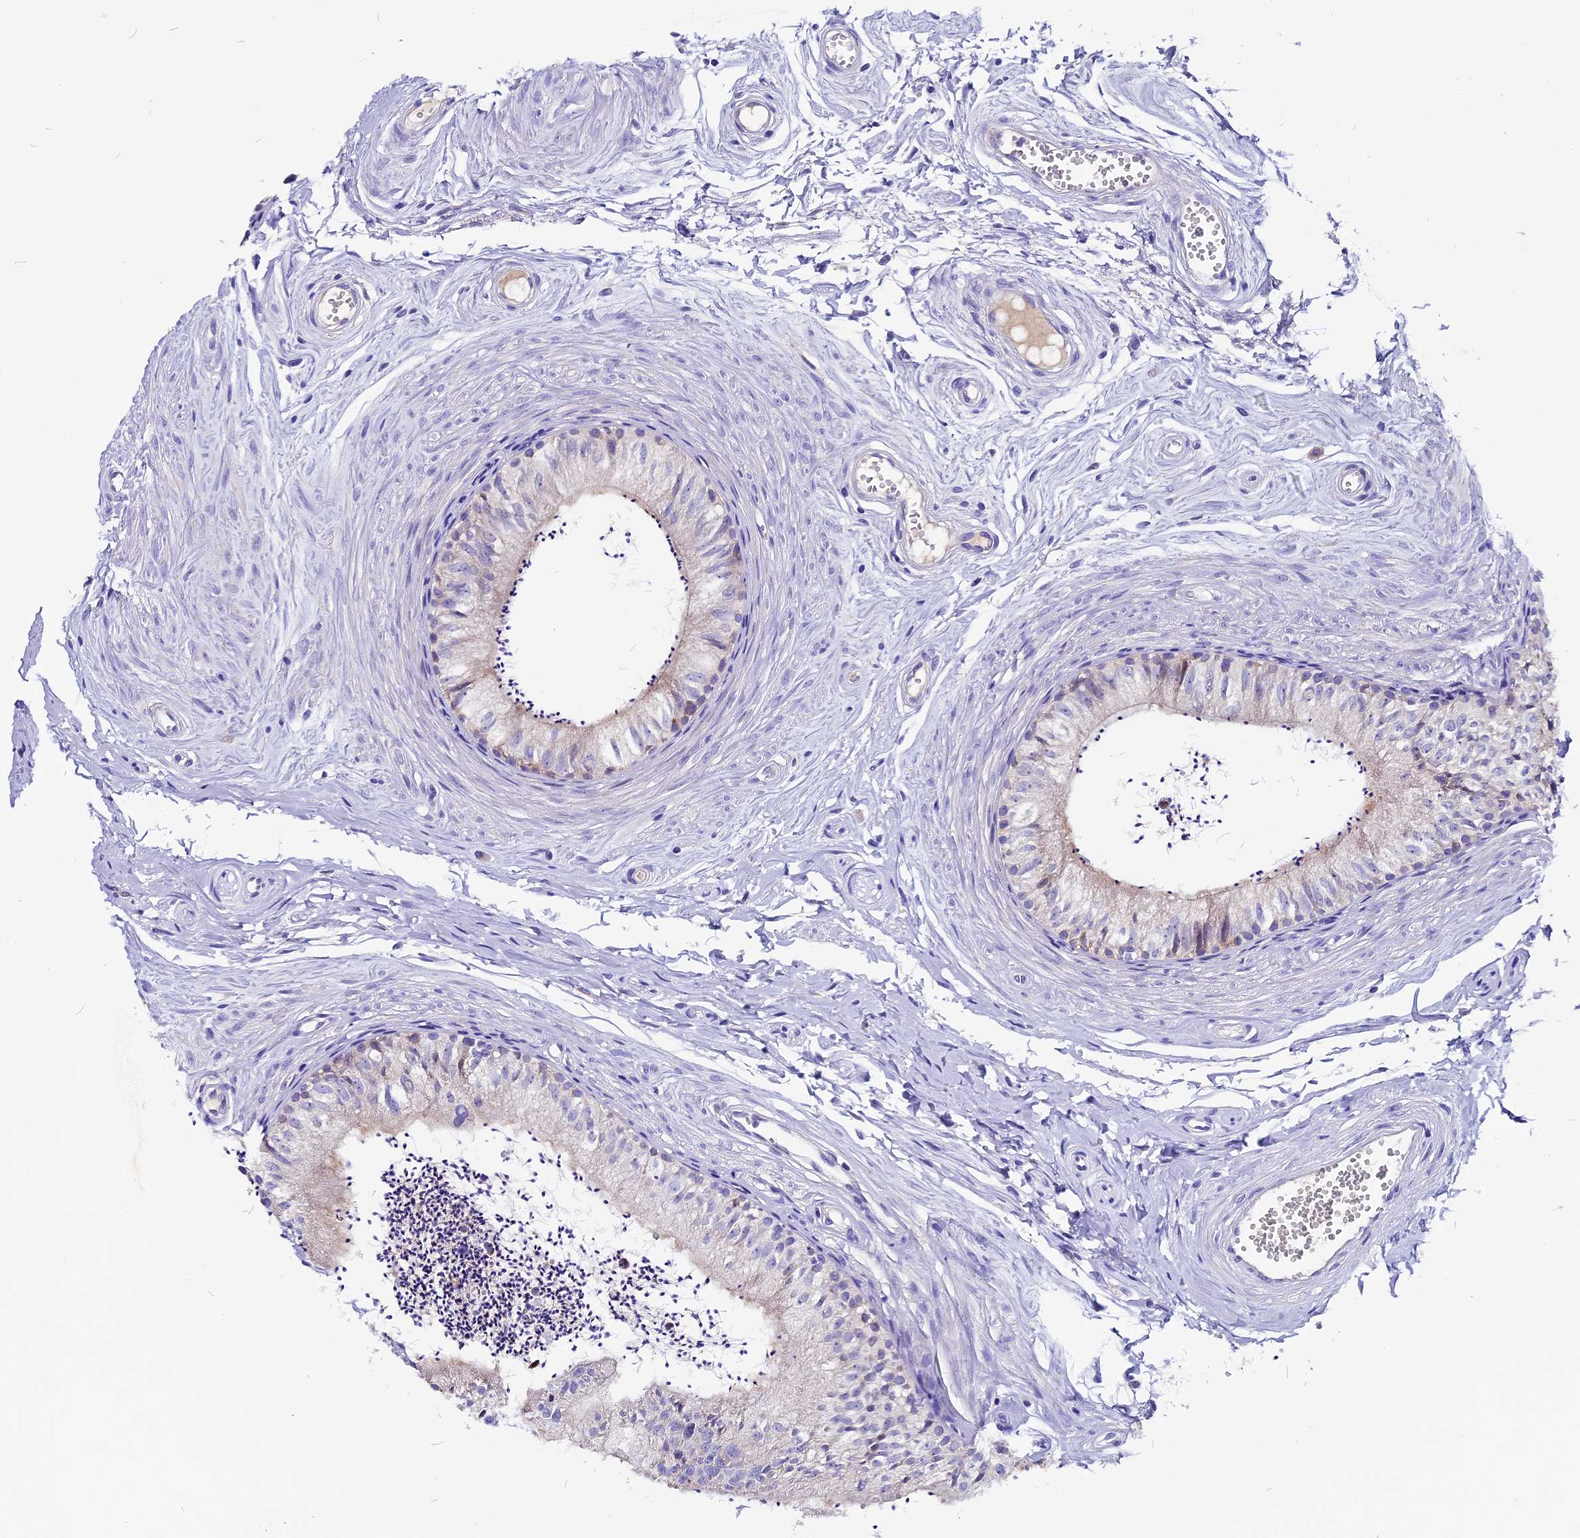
{"staining": {"intensity": "weak", "quantity": "<25%", "location": "cytoplasmic/membranous"}, "tissue": "epididymis", "cell_type": "Glandular cells", "image_type": "normal", "snomed": [{"axis": "morphology", "description": "Normal tissue, NOS"}, {"axis": "topography", "description": "Epididymis"}], "caption": "DAB (3,3'-diaminobenzidine) immunohistochemical staining of unremarkable epididymis displays no significant expression in glandular cells.", "gene": "CCBE1", "patient": {"sex": "male", "age": 56}}